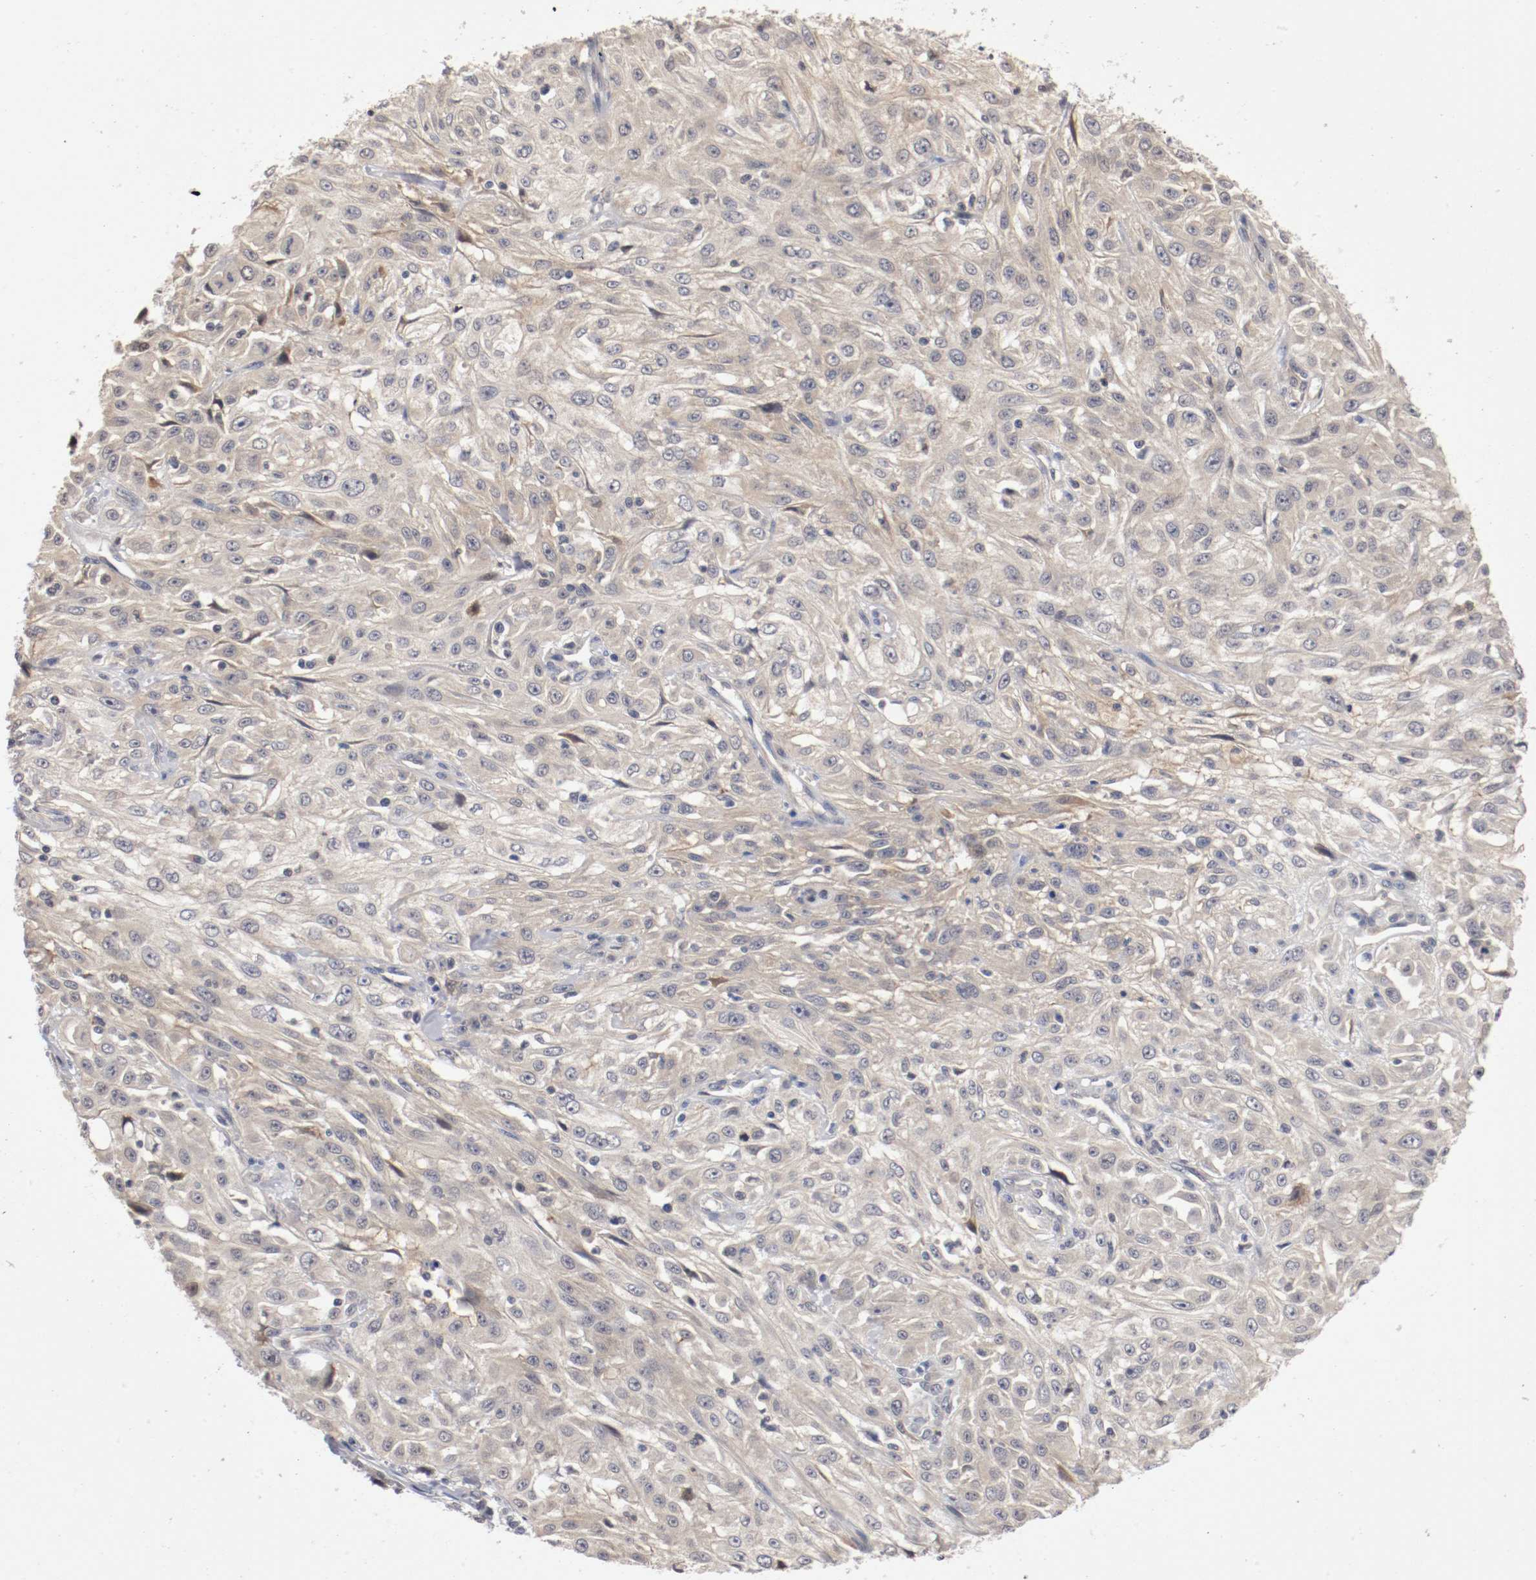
{"staining": {"intensity": "weak", "quantity": ">75%", "location": "cytoplasmic/membranous"}, "tissue": "skin cancer", "cell_type": "Tumor cells", "image_type": "cancer", "snomed": [{"axis": "morphology", "description": "Squamous cell carcinoma, NOS"}, {"axis": "topography", "description": "Skin"}], "caption": "Immunohistochemistry (DAB) staining of squamous cell carcinoma (skin) demonstrates weak cytoplasmic/membranous protein positivity in about >75% of tumor cells. The staining was performed using DAB (3,3'-diaminobenzidine), with brown indicating positive protein expression. Nuclei are stained blue with hematoxylin.", "gene": "RBM23", "patient": {"sex": "male", "age": 75}}